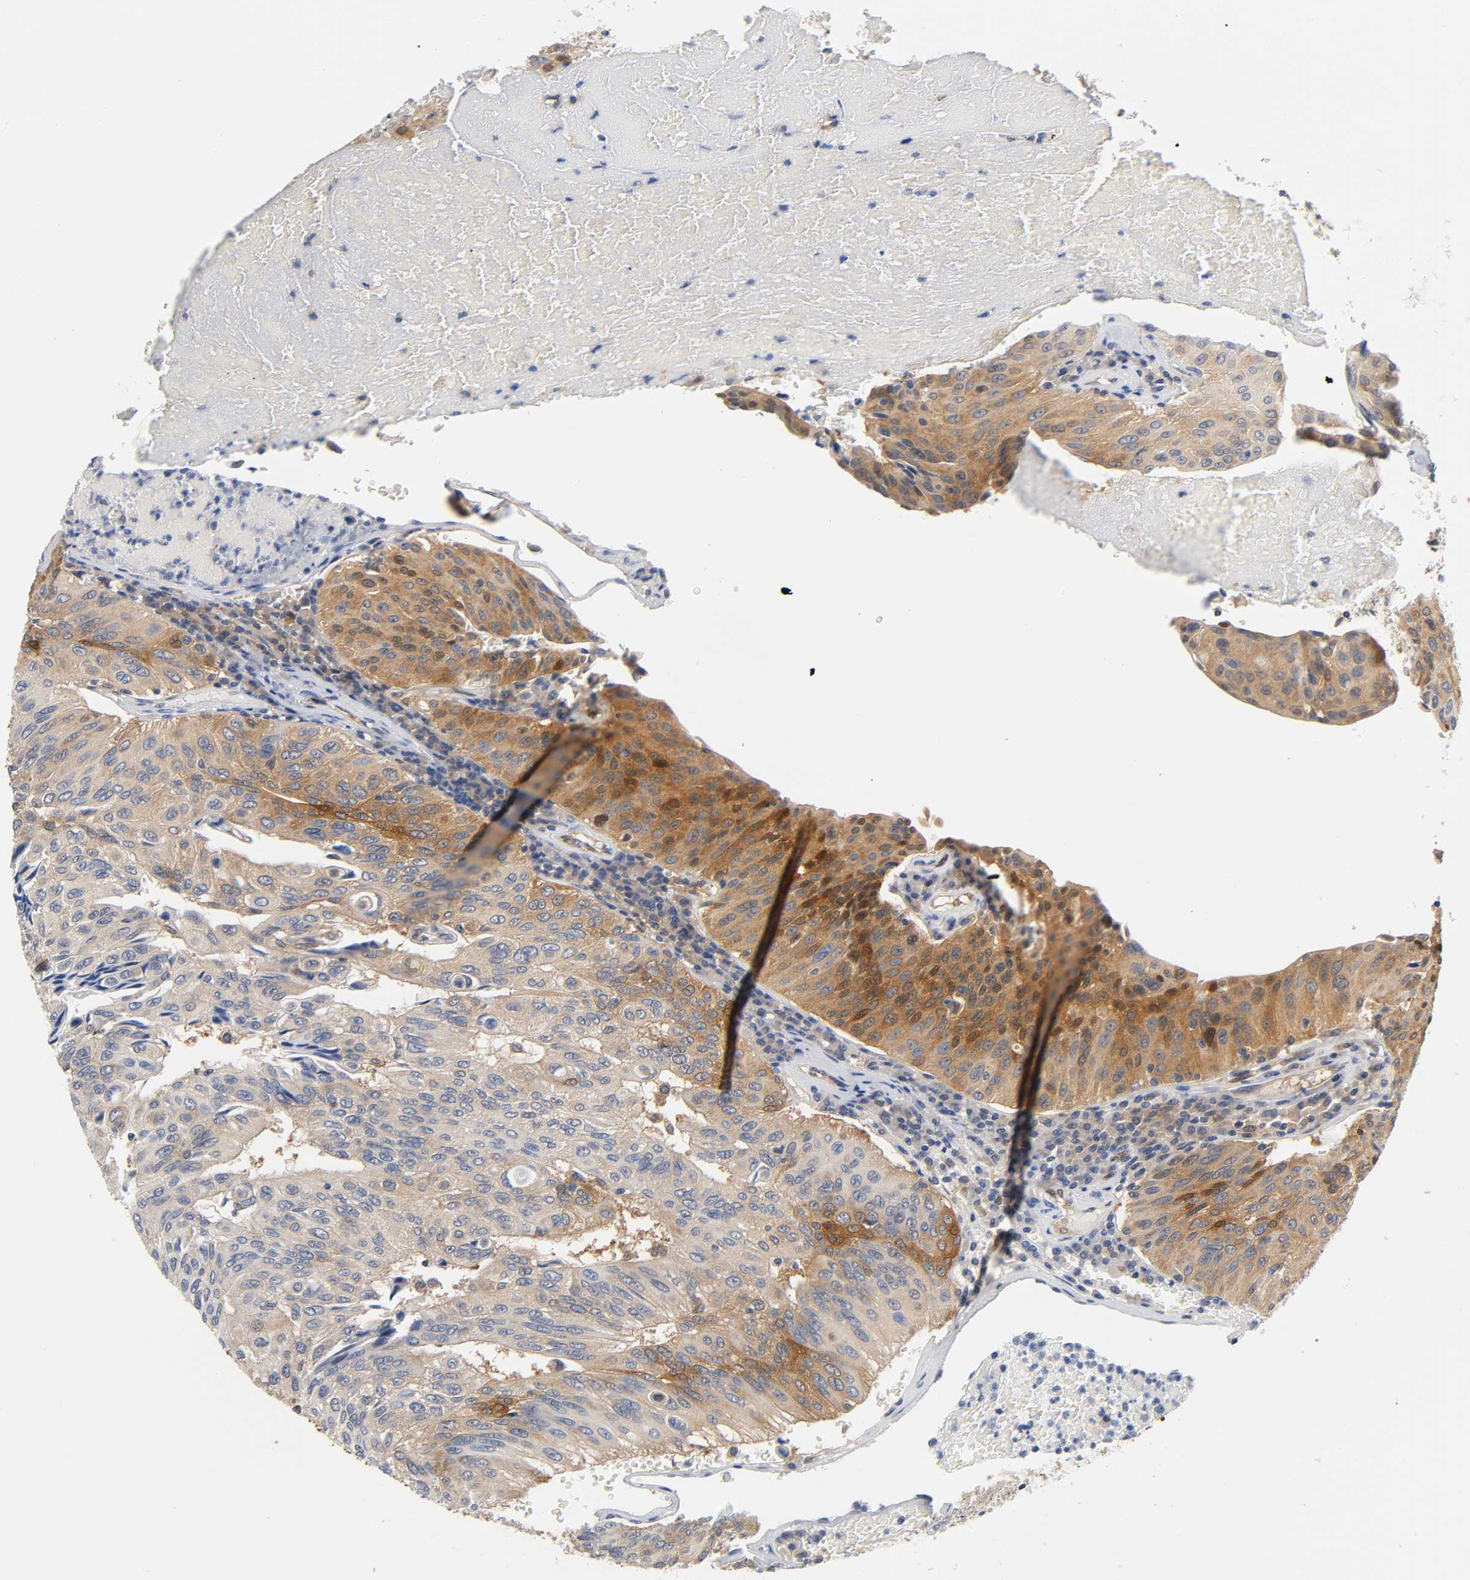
{"staining": {"intensity": "moderate", "quantity": ">75%", "location": "cytoplasmic/membranous"}, "tissue": "urothelial cancer", "cell_type": "Tumor cells", "image_type": "cancer", "snomed": [{"axis": "morphology", "description": "Urothelial carcinoma, High grade"}, {"axis": "topography", "description": "Urinary bladder"}], "caption": "Urothelial cancer stained with a brown dye exhibits moderate cytoplasmic/membranous positive expression in approximately >75% of tumor cells.", "gene": "FYN", "patient": {"sex": "male", "age": 66}}